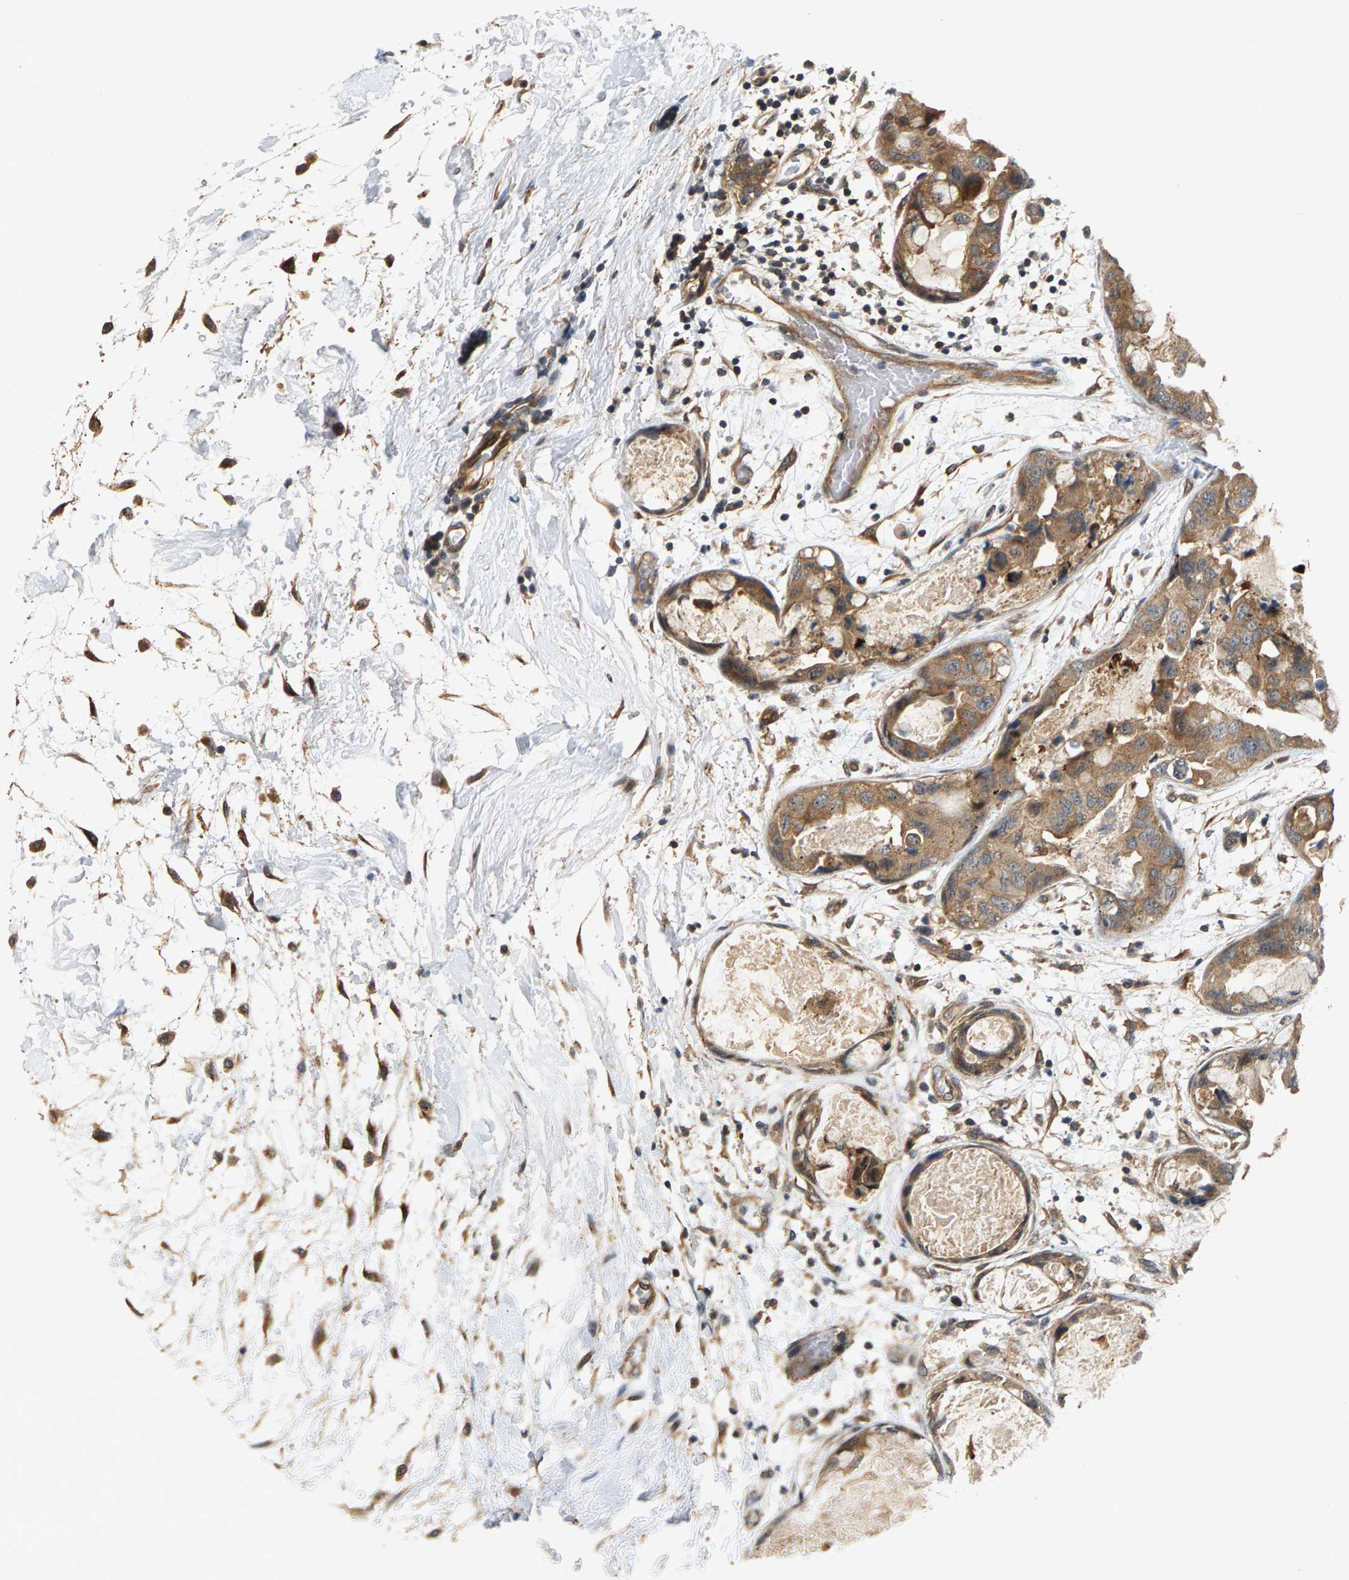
{"staining": {"intensity": "moderate", "quantity": ">75%", "location": "cytoplasmic/membranous"}, "tissue": "breast cancer", "cell_type": "Tumor cells", "image_type": "cancer", "snomed": [{"axis": "morphology", "description": "Duct carcinoma"}, {"axis": "topography", "description": "Breast"}], "caption": "This image demonstrates immunohistochemistry staining of breast infiltrating ductal carcinoma, with medium moderate cytoplasmic/membranous staining in about >75% of tumor cells.", "gene": "MAP2K5", "patient": {"sex": "female", "age": 40}}